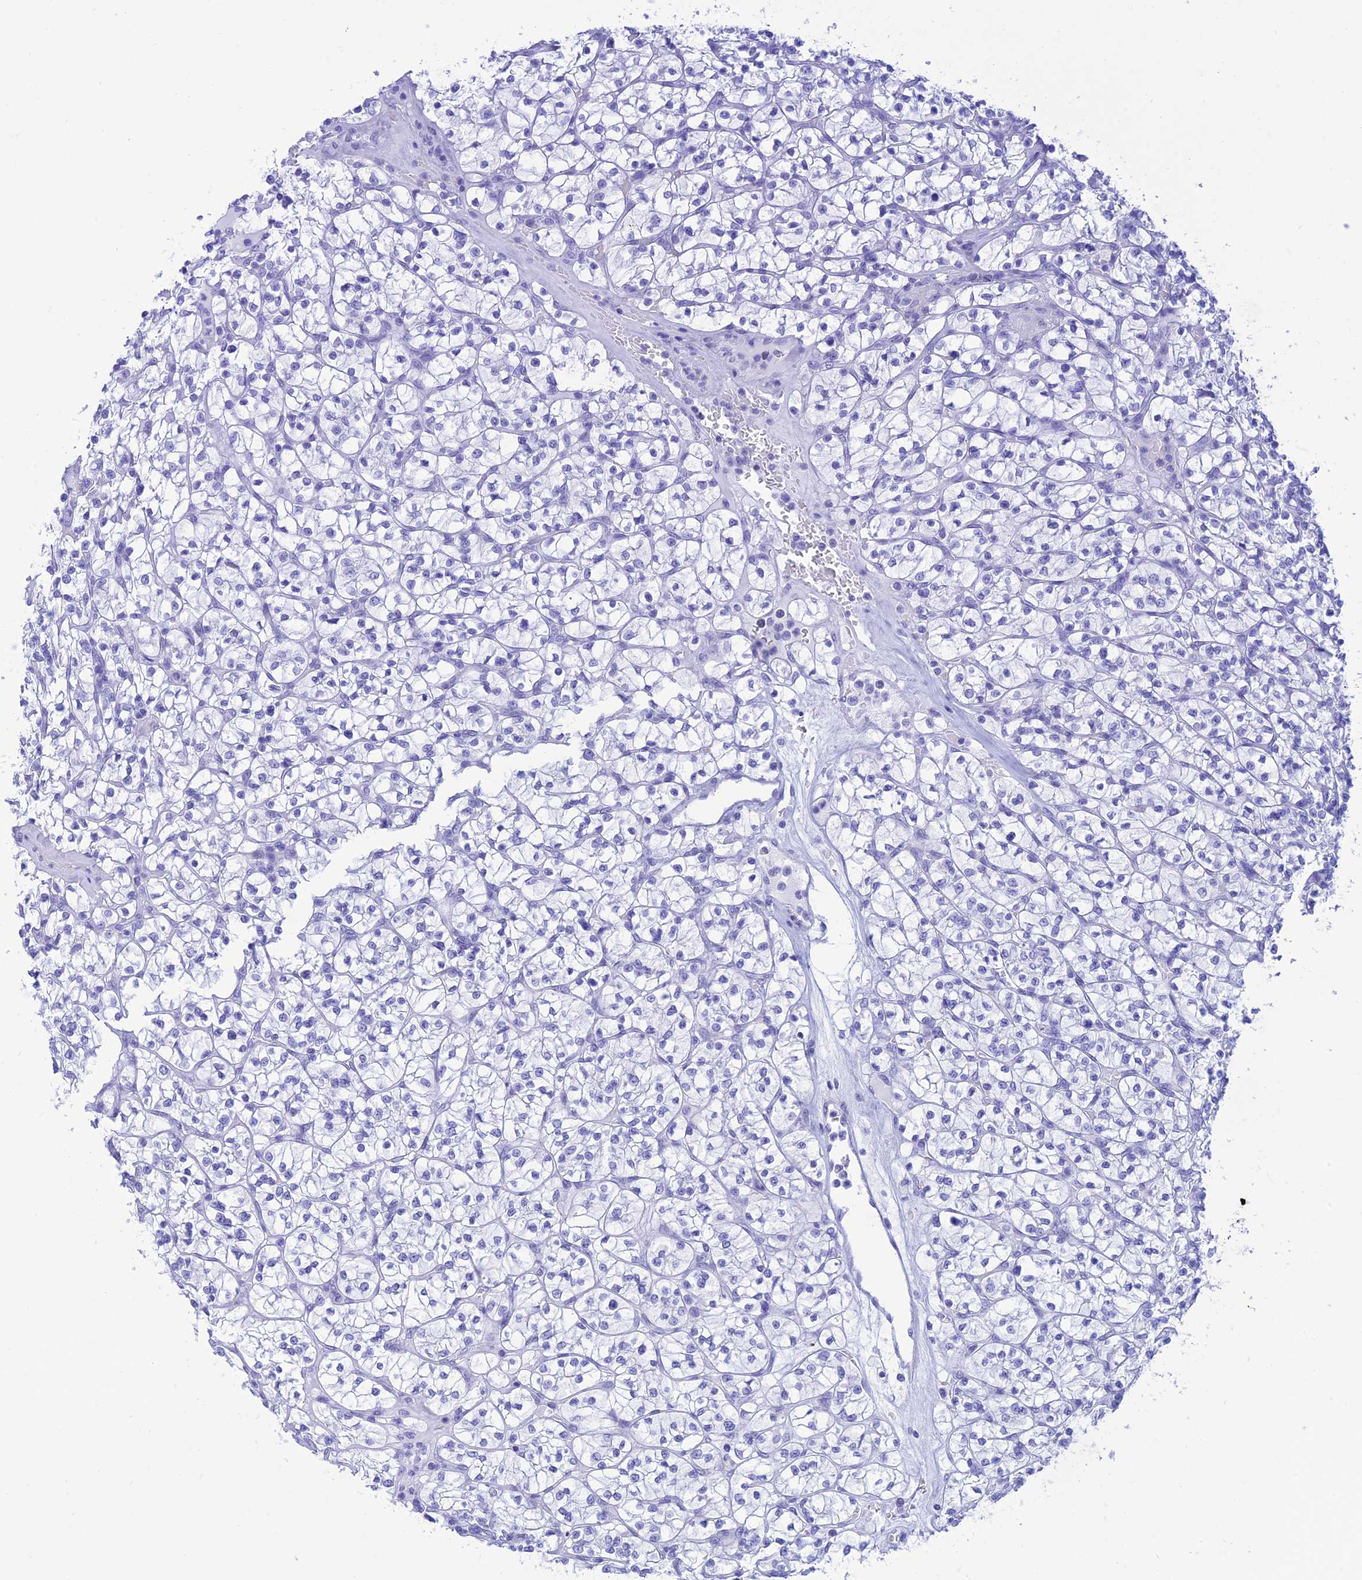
{"staining": {"intensity": "negative", "quantity": "none", "location": "none"}, "tissue": "renal cancer", "cell_type": "Tumor cells", "image_type": "cancer", "snomed": [{"axis": "morphology", "description": "Adenocarcinoma, NOS"}, {"axis": "topography", "description": "Kidney"}], "caption": "Immunohistochemistry photomicrograph of neoplastic tissue: renal cancer (adenocarcinoma) stained with DAB exhibits no significant protein expression in tumor cells.", "gene": "PRNP", "patient": {"sex": "female", "age": 64}}